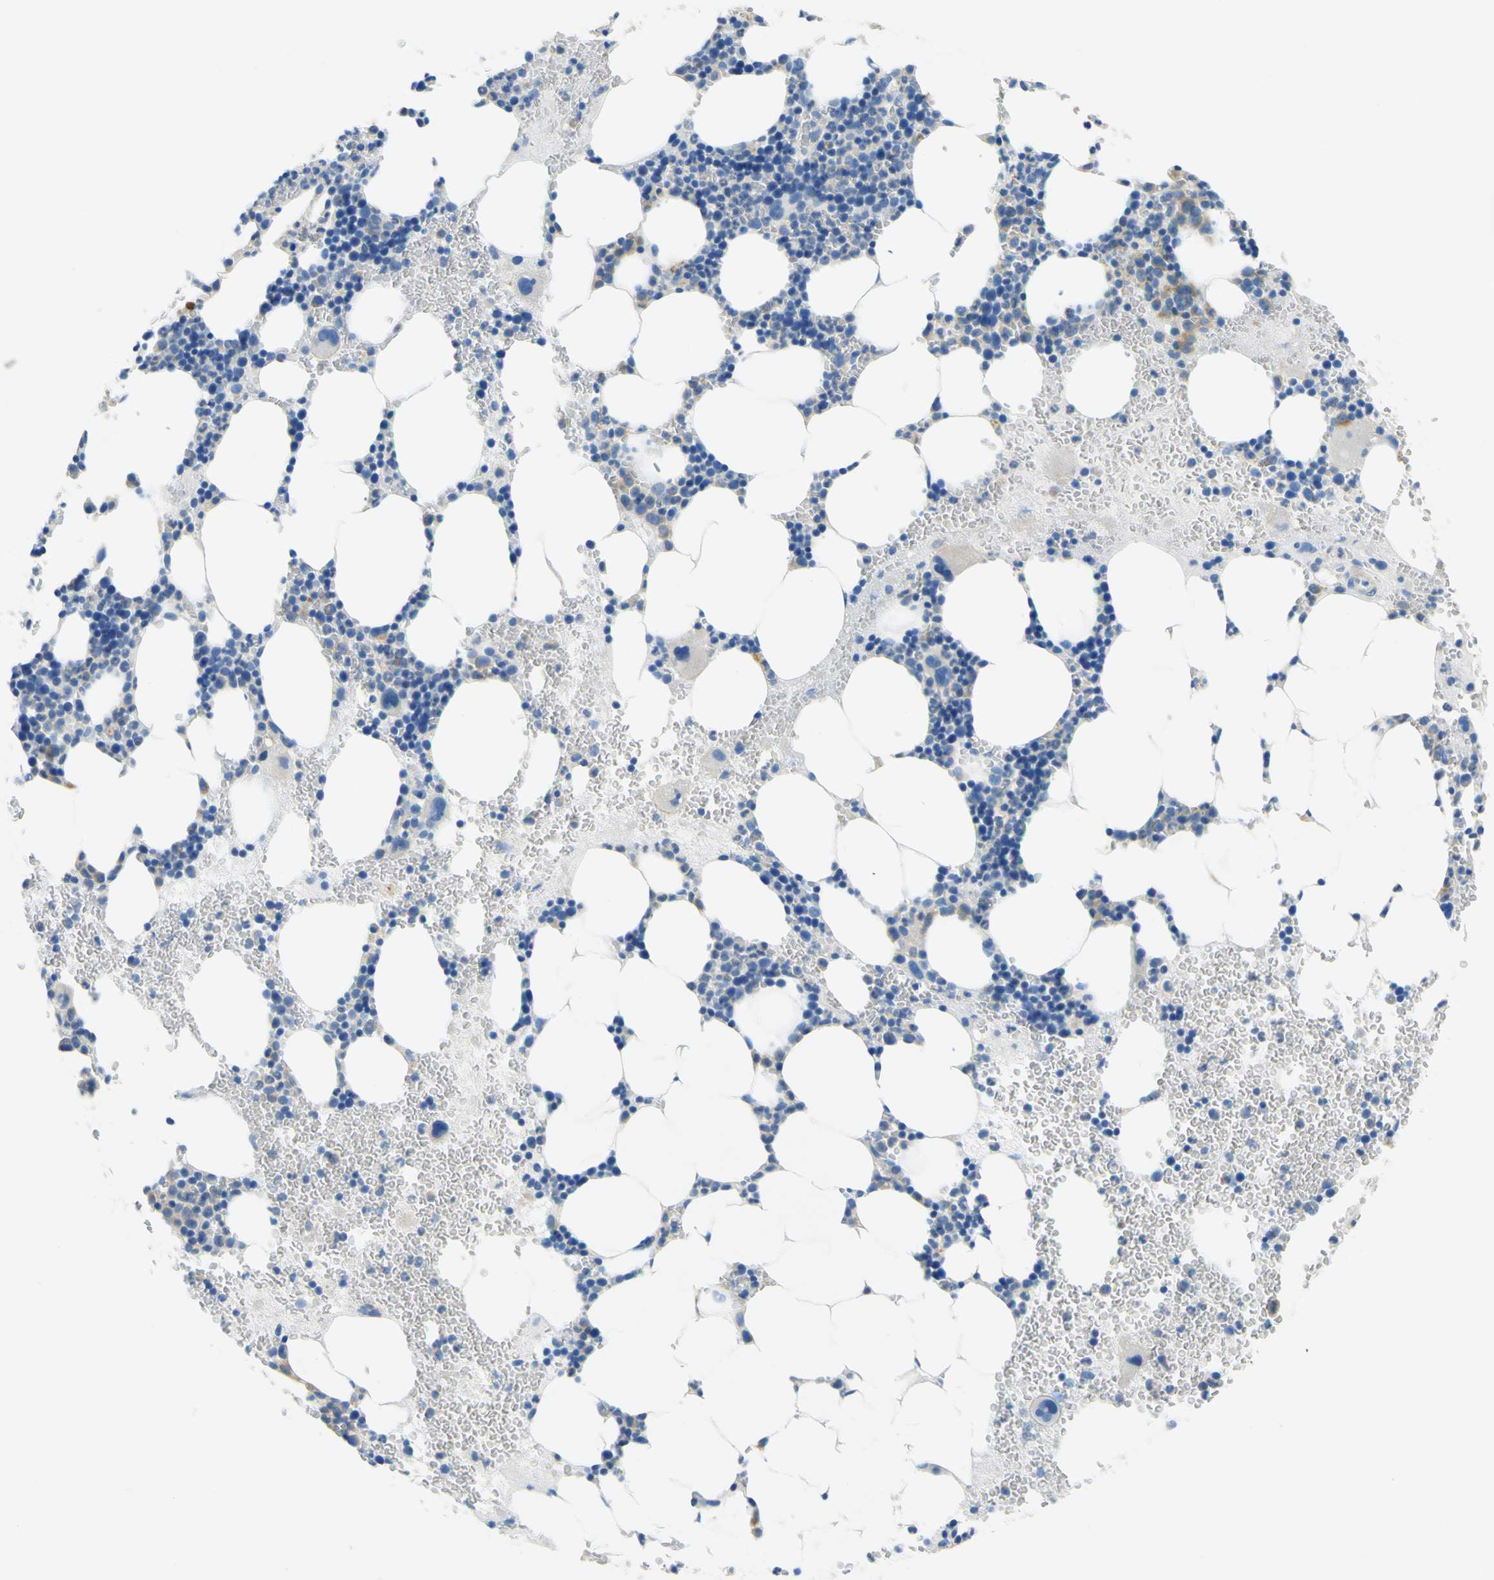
{"staining": {"intensity": "negative", "quantity": "none", "location": "none"}, "tissue": "bone marrow", "cell_type": "Hematopoietic cells", "image_type": "normal", "snomed": [{"axis": "morphology", "description": "Normal tissue, NOS"}, {"axis": "morphology", "description": "Inflammation, NOS"}, {"axis": "topography", "description": "Bone marrow"}], "caption": "This is an immunohistochemistry (IHC) micrograph of unremarkable bone marrow. There is no staining in hematopoietic cells.", "gene": "OGN", "patient": {"sex": "female", "age": 76}}